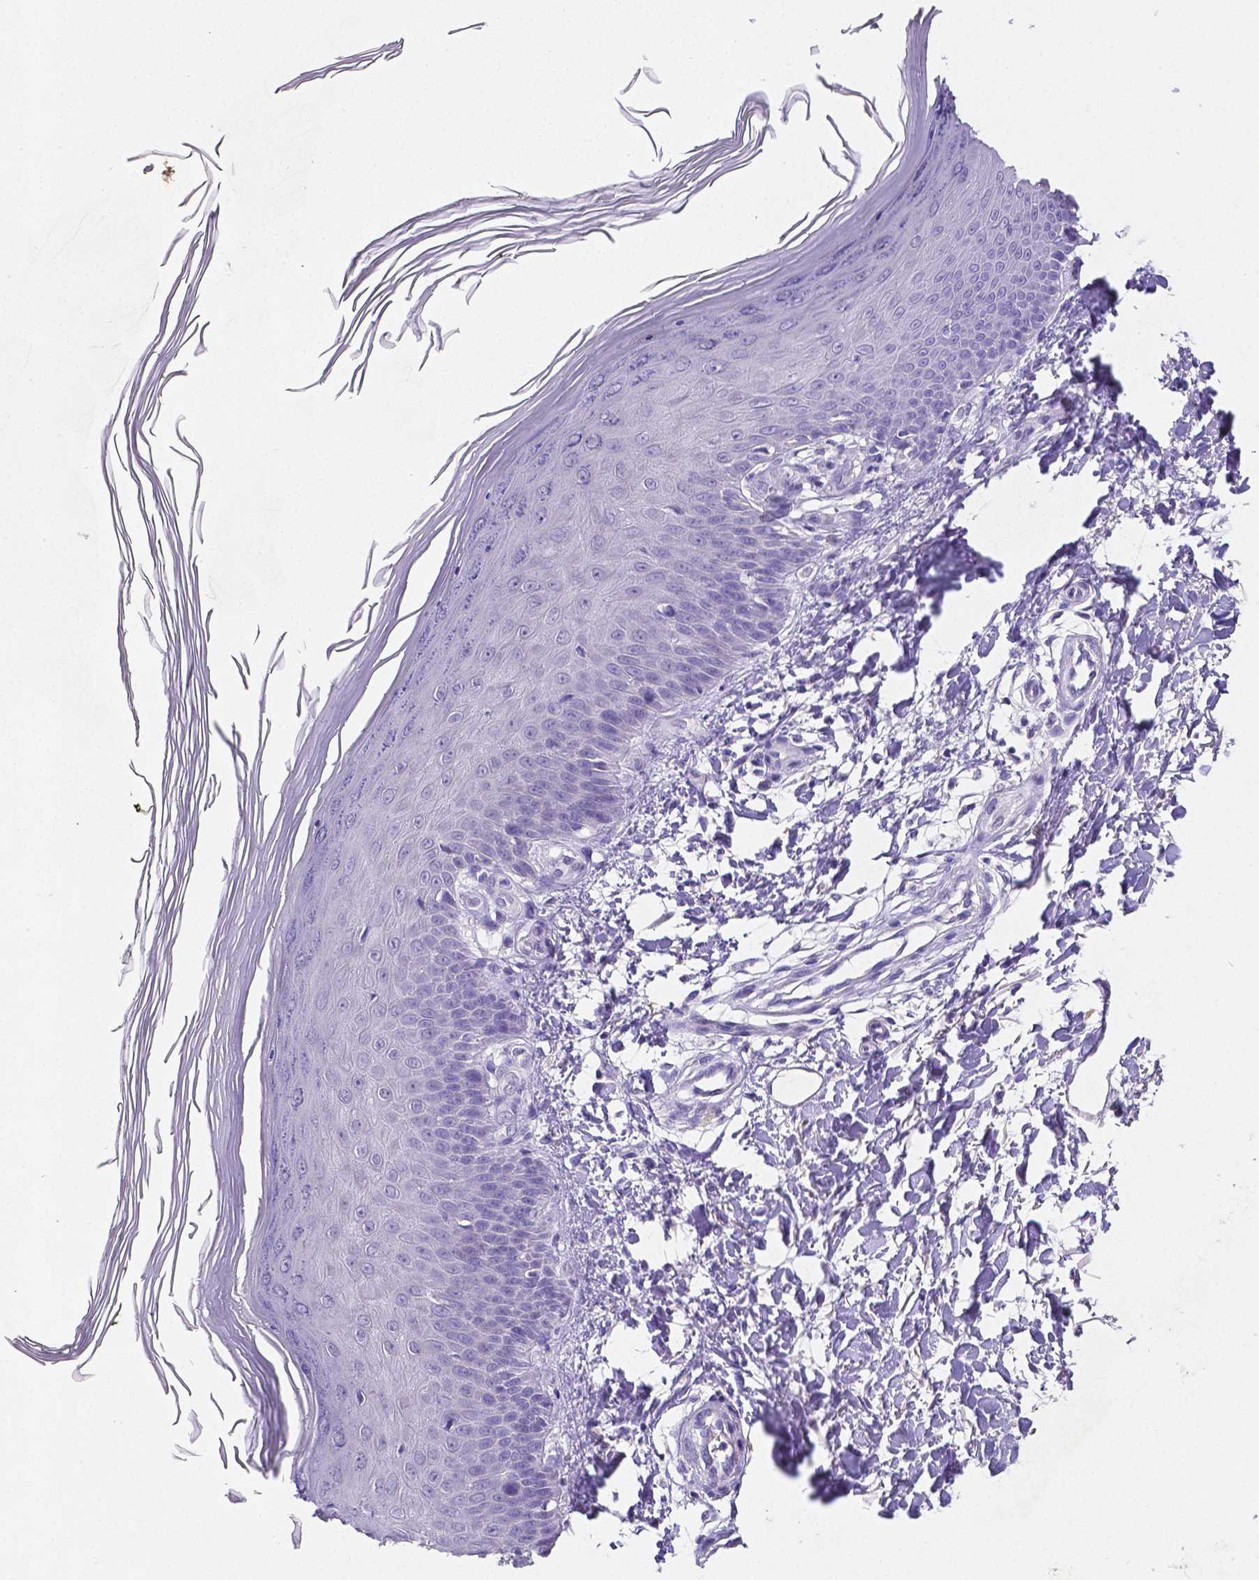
{"staining": {"intensity": "negative", "quantity": "none", "location": "none"}, "tissue": "skin", "cell_type": "Fibroblasts", "image_type": "normal", "snomed": [{"axis": "morphology", "description": "Normal tissue, NOS"}, {"axis": "topography", "description": "Skin"}], "caption": "Immunohistochemical staining of benign human skin demonstrates no significant positivity in fibroblasts.", "gene": "SATB2", "patient": {"sex": "female", "age": 62}}